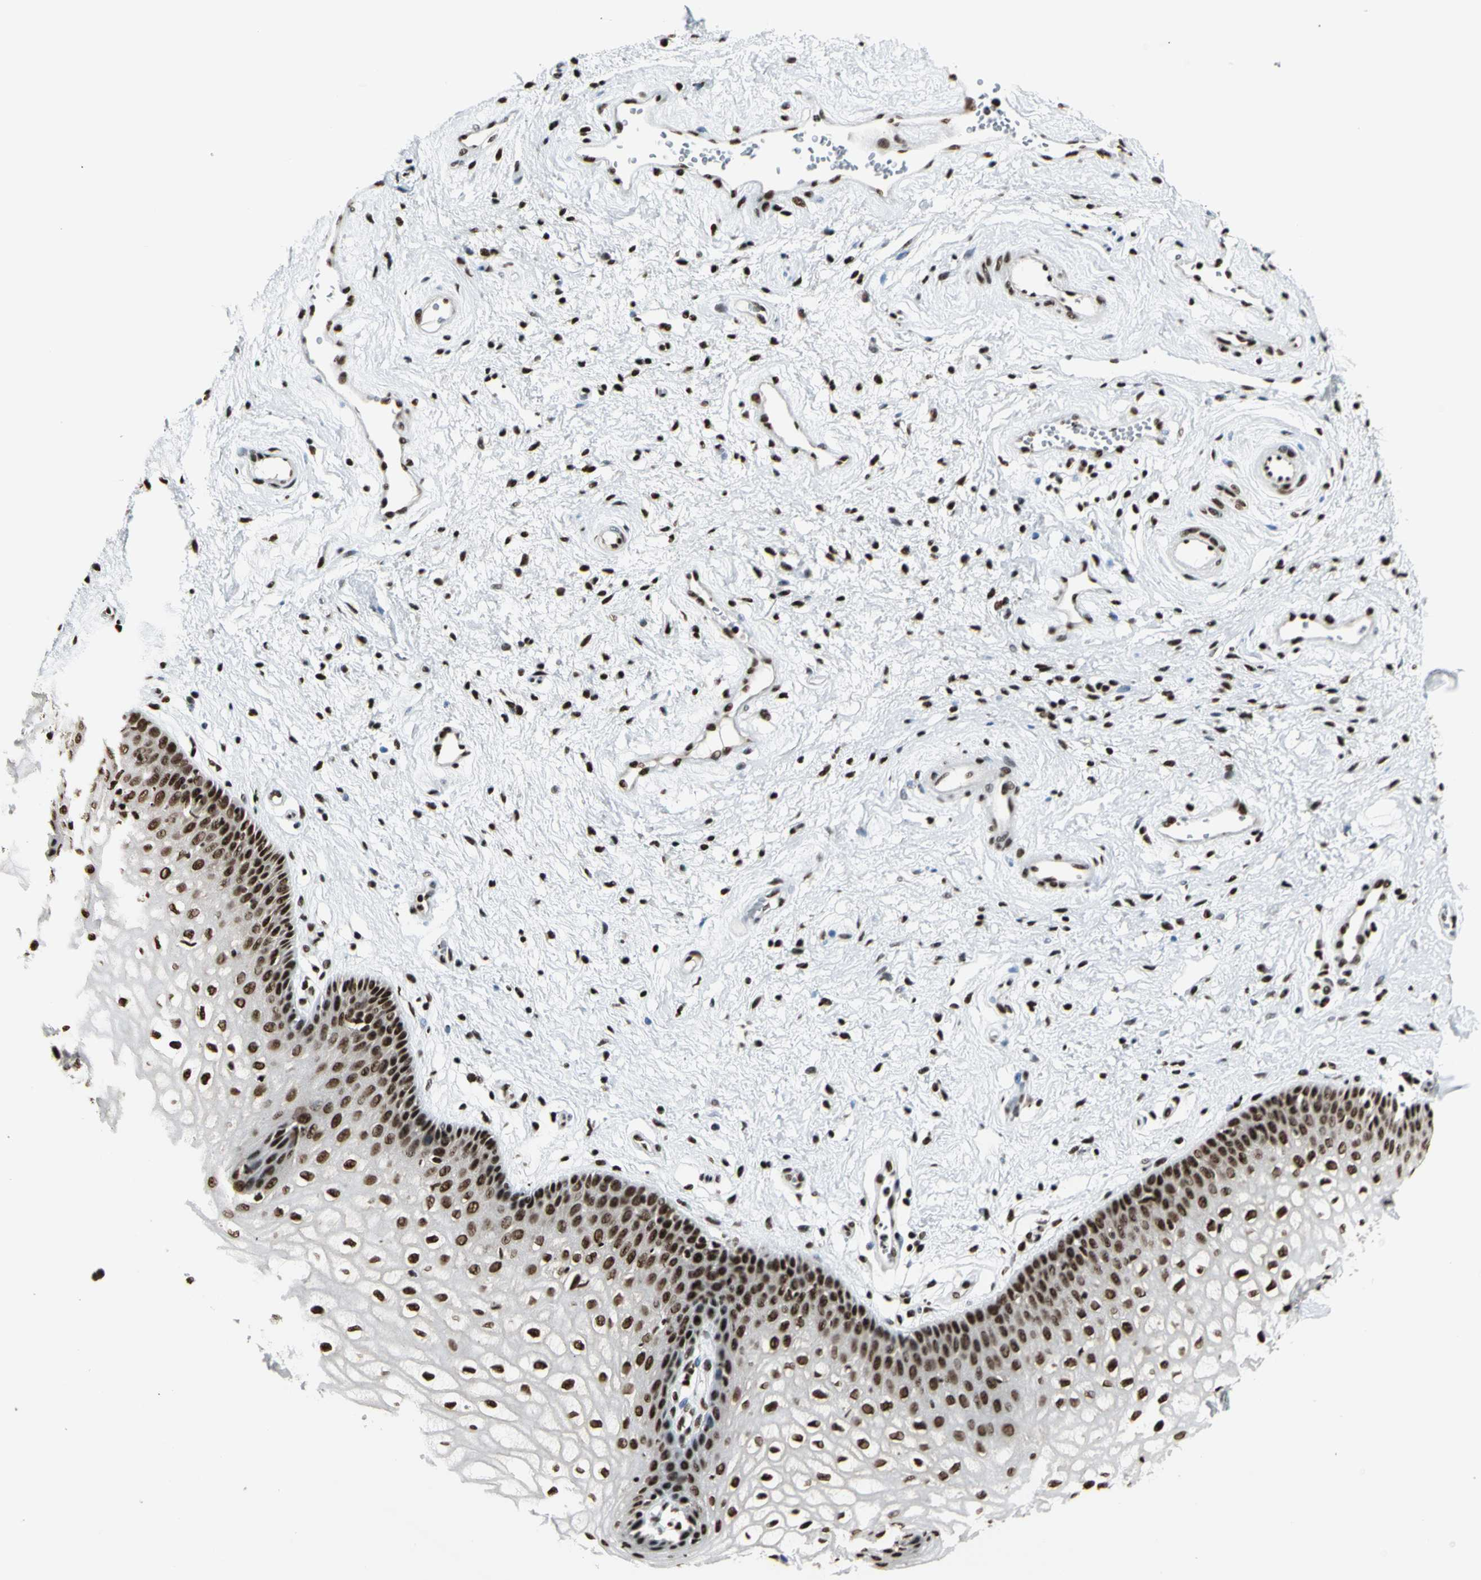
{"staining": {"intensity": "strong", "quantity": ">75%", "location": "nuclear"}, "tissue": "vagina", "cell_type": "Squamous epithelial cells", "image_type": "normal", "snomed": [{"axis": "morphology", "description": "Normal tissue, NOS"}, {"axis": "topography", "description": "Vagina"}], "caption": "Approximately >75% of squamous epithelial cells in benign human vagina exhibit strong nuclear protein expression as visualized by brown immunohistochemical staining.", "gene": "CCAR1", "patient": {"sex": "female", "age": 34}}